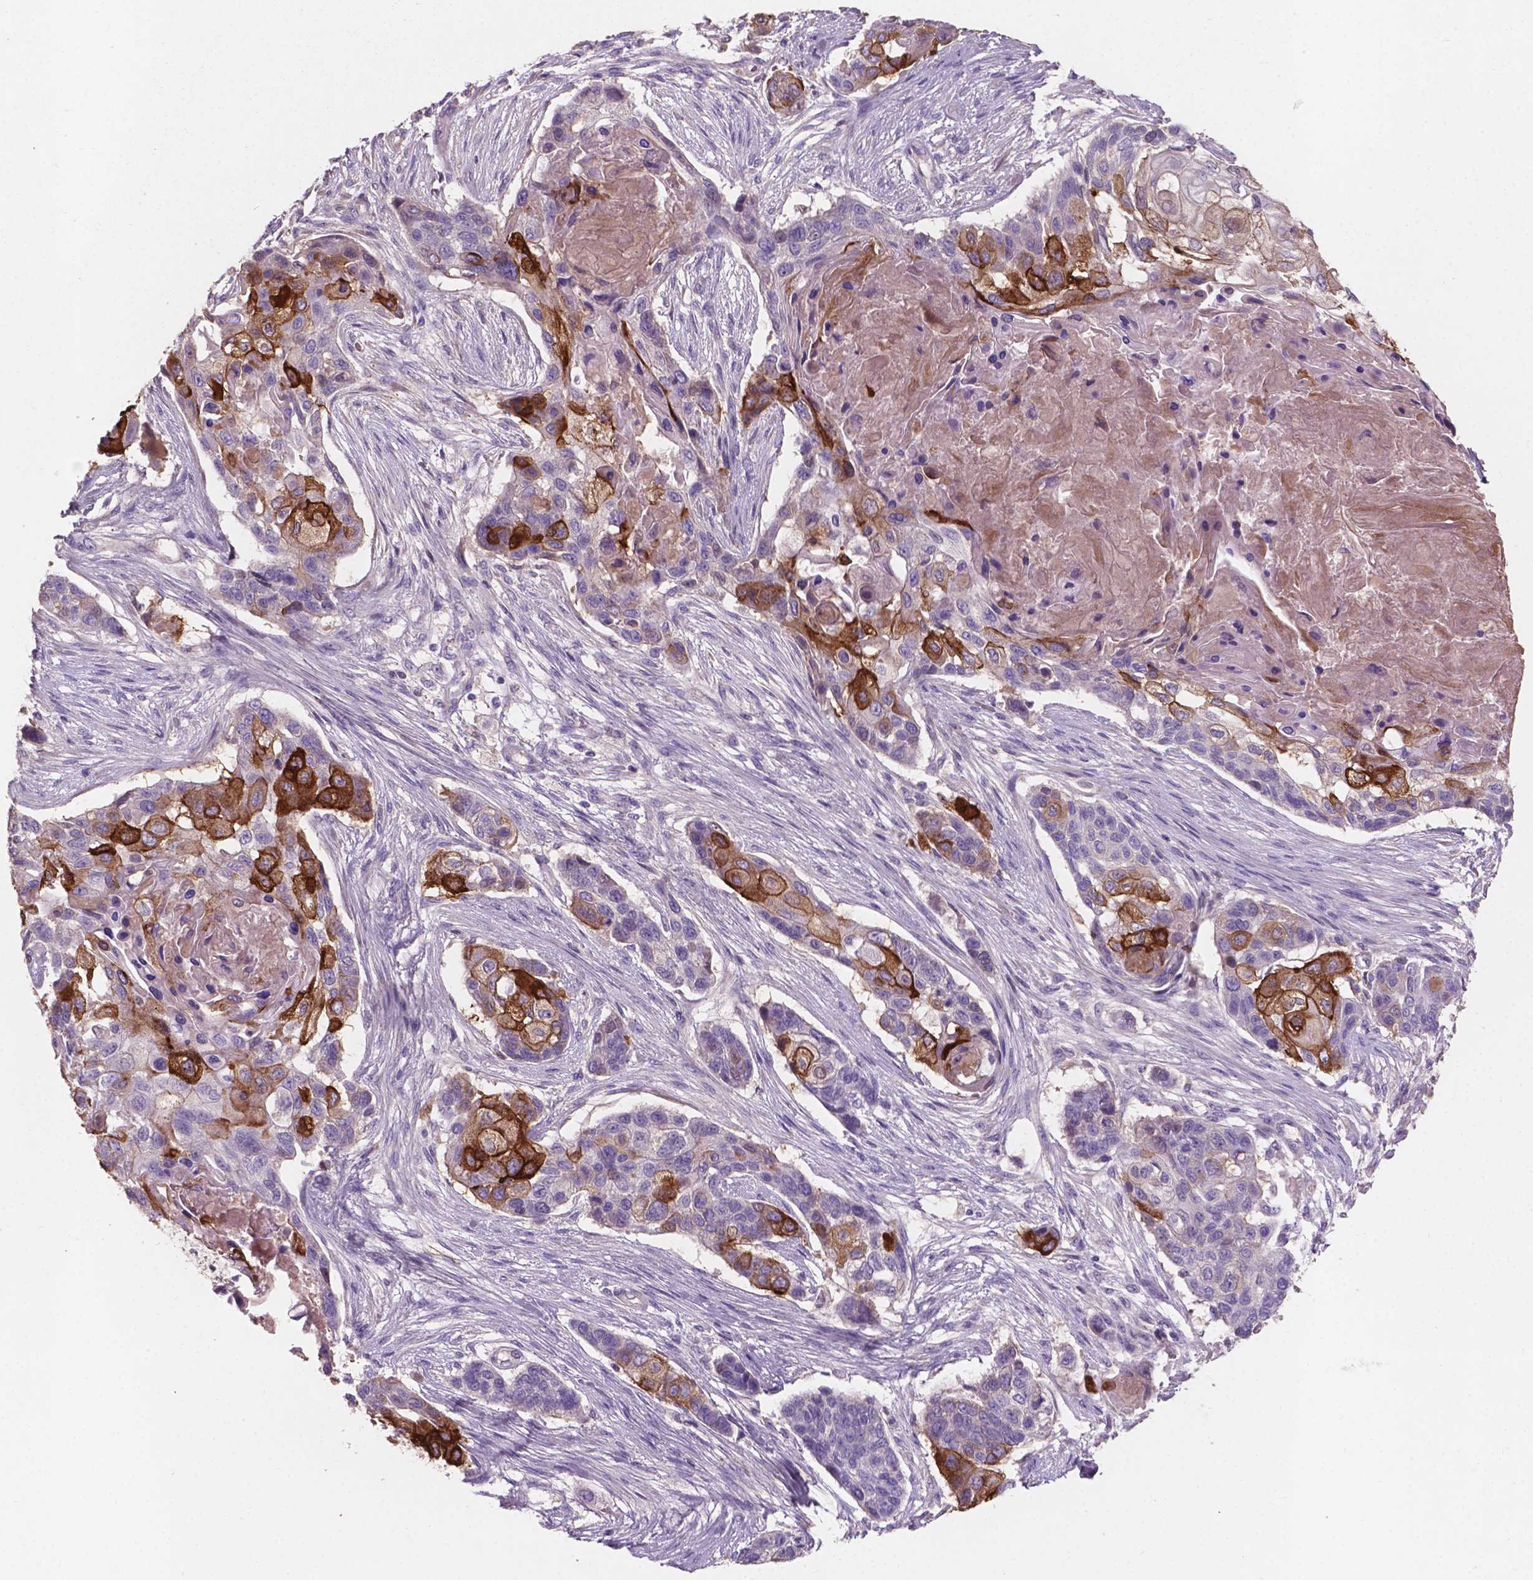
{"staining": {"intensity": "strong", "quantity": "25%-75%", "location": "cytoplasmic/membranous"}, "tissue": "lung cancer", "cell_type": "Tumor cells", "image_type": "cancer", "snomed": [{"axis": "morphology", "description": "Squamous cell carcinoma, NOS"}, {"axis": "topography", "description": "Lung"}], "caption": "Squamous cell carcinoma (lung) tissue shows strong cytoplasmic/membranous expression in approximately 25%-75% of tumor cells, visualized by immunohistochemistry.", "gene": "SBSN", "patient": {"sex": "male", "age": 69}}